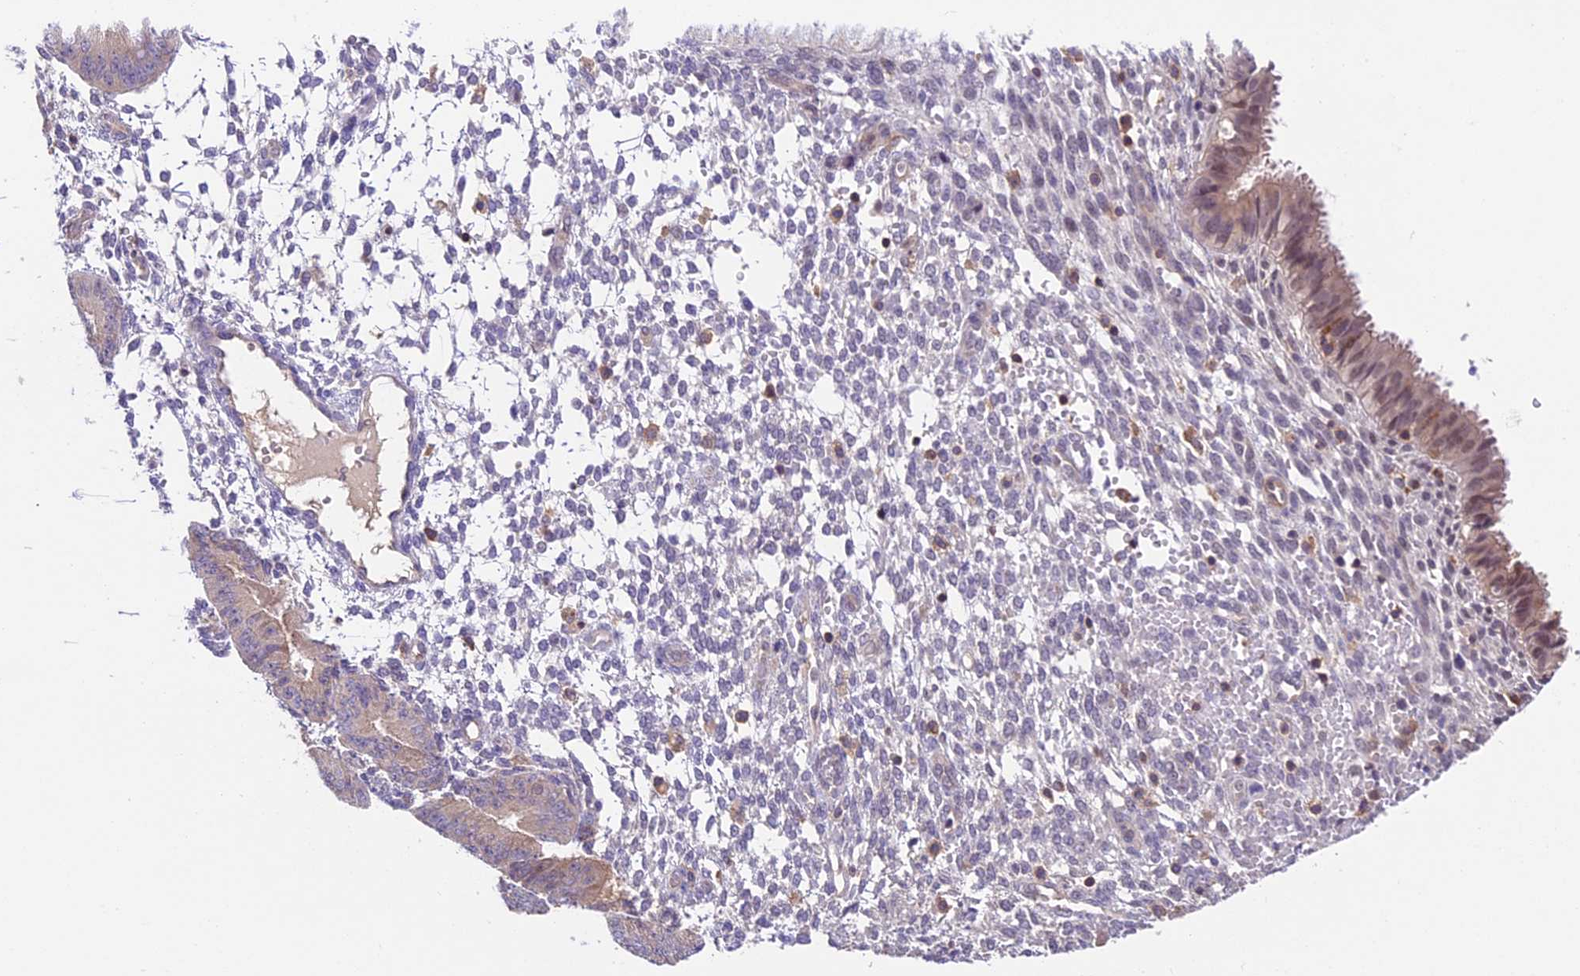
{"staining": {"intensity": "negative", "quantity": "none", "location": "none"}, "tissue": "endometrium", "cell_type": "Cells in endometrial stroma", "image_type": "normal", "snomed": [{"axis": "morphology", "description": "Normal tissue, NOS"}, {"axis": "topography", "description": "Endometrium"}], "caption": "Protein analysis of unremarkable endometrium reveals no significant positivity in cells in endometrial stroma. (Immunohistochemistry (ihc), brightfield microscopy, high magnification).", "gene": "TBC1D1", "patient": {"sex": "female", "age": 49}}